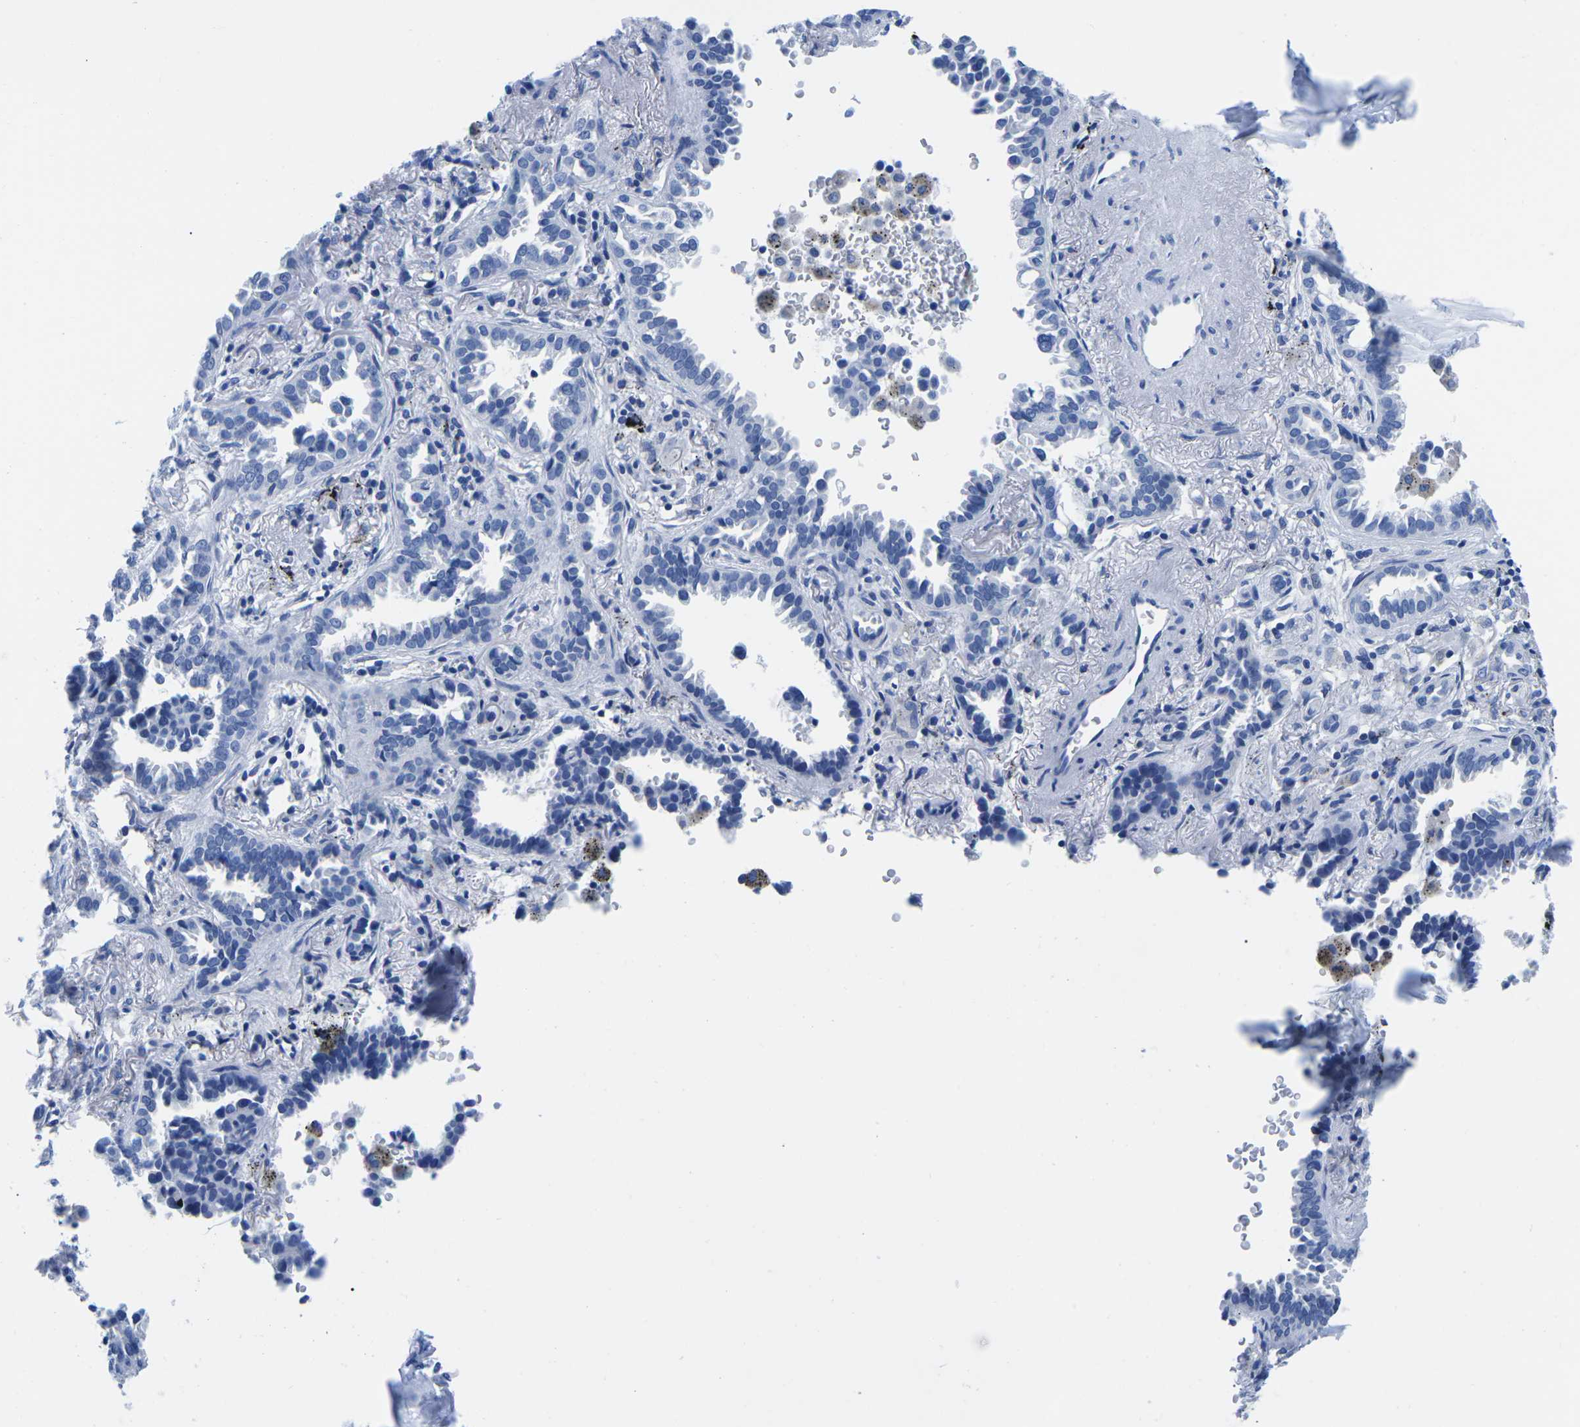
{"staining": {"intensity": "negative", "quantity": "none", "location": "none"}, "tissue": "lung cancer", "cell_type": "Tumor cells", "image_type": "cancer", "snomed": [{"axis": "morphology", "description": "Normal tissue, NOS"}, {"axis": "morphology", "description": "Adenocarcinoma, NOS"}, {"axis": "topography", "description": "Lung"}], "caption": "IHC of lung cancer displays no staining in tumor cells.", "gene": "CYP1A2", "patient": {"sex": "male", "age": 59}}